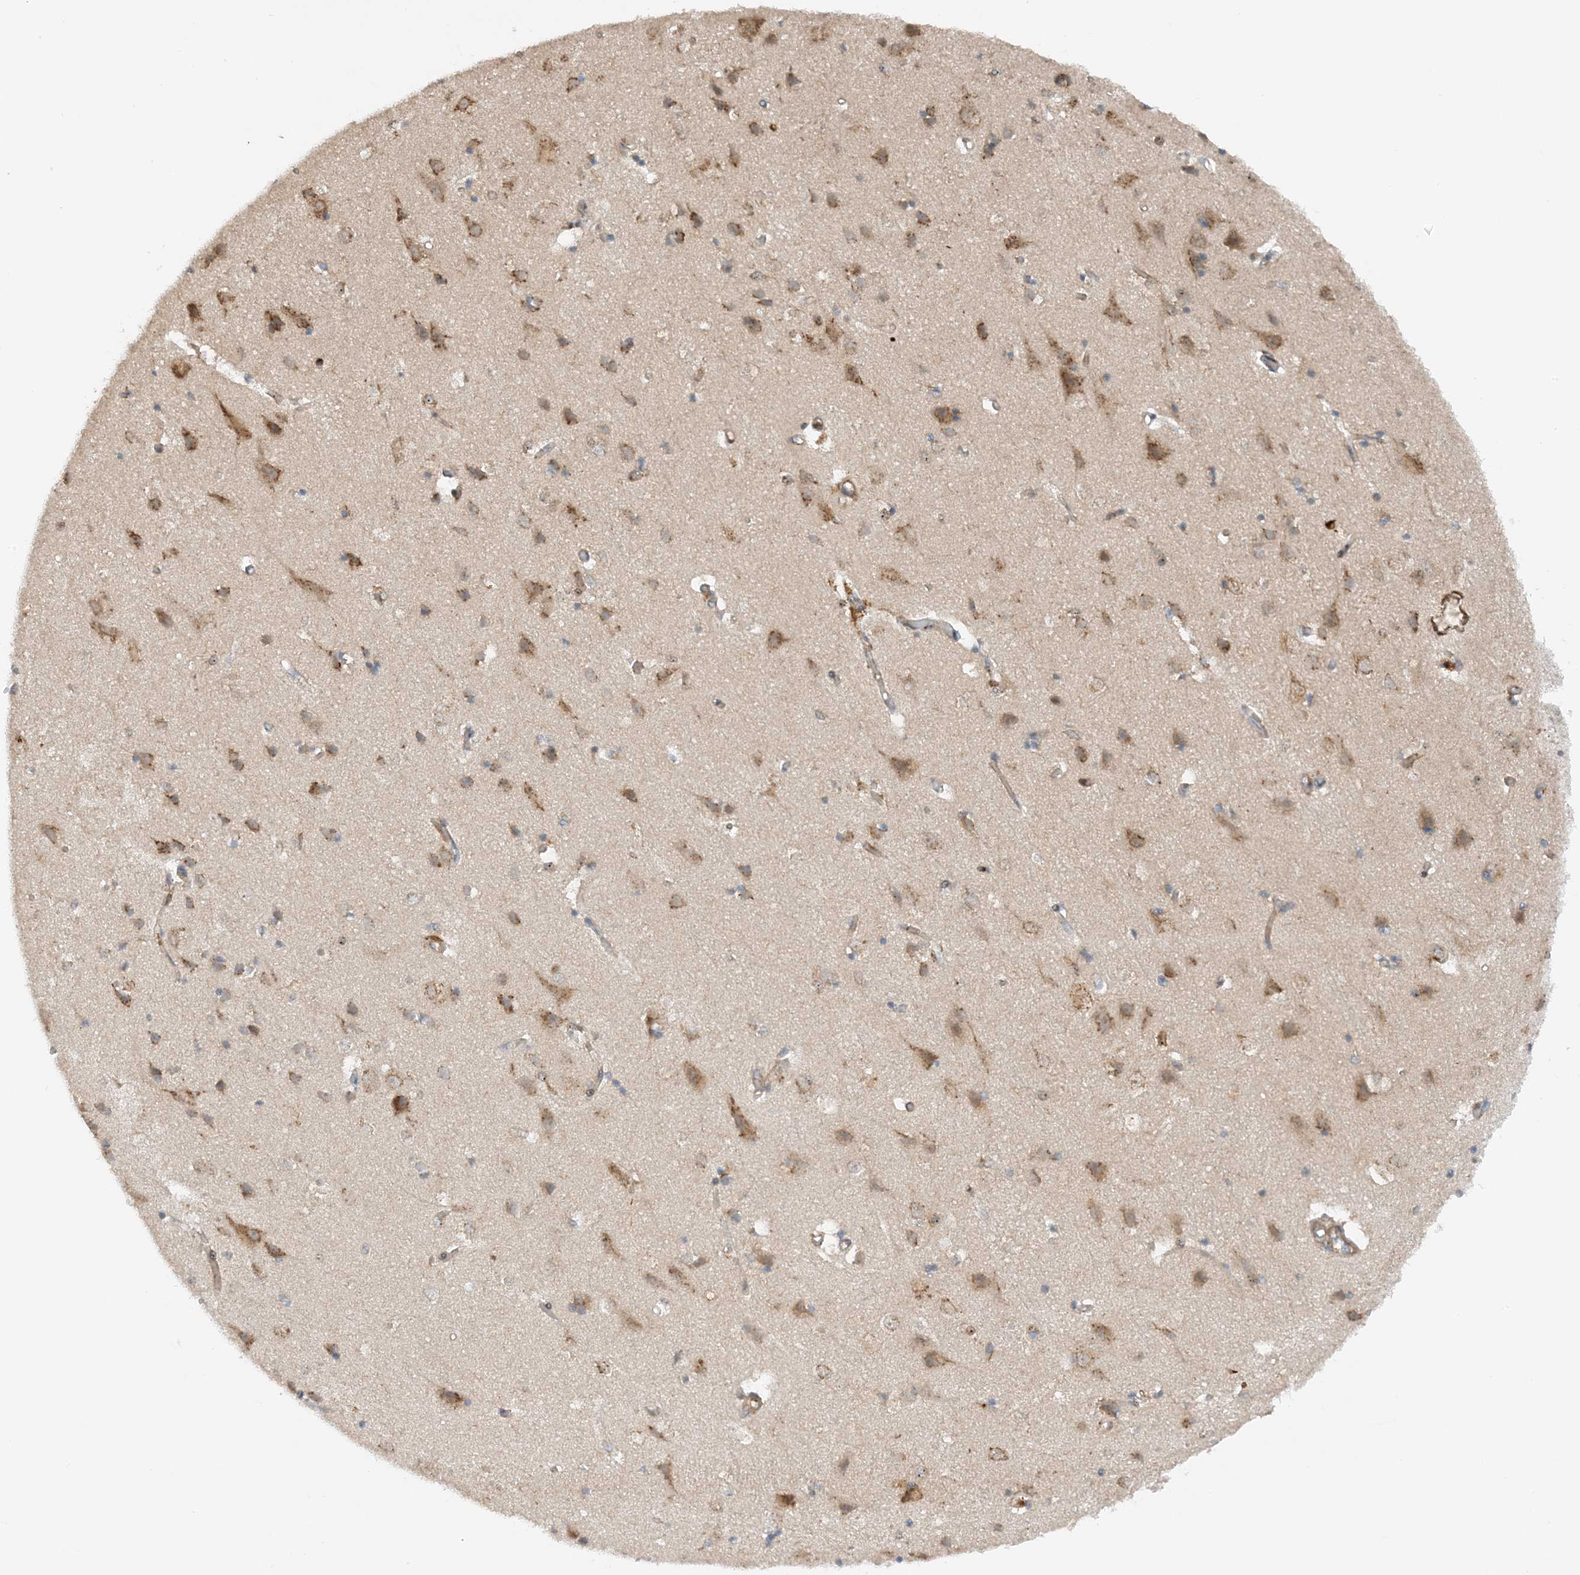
{"staining": {"intensity": "weak", "quantity": ">75%", "location": "cytoplasmic/membranous"}, "tissue": "cerebral cortex", "cell_type": "Endothelial cells", "image_type": "normal", "snomed": [{"axis": "morphology", "description": "Normal tissue, NOS"}, {"axis": "topography", "description": "Cerebral cortex"}], "caption": "High-magnification brightfield microscopy of benign cerebral cortex stained with DAB (3,3'-diaminobenzidine) (brown) and counterstained with hematoxylin (blue). endothelial cells exhibit weak cytoplasmic/membranous staining is appreciated in approximately>75% of cells.", "gene": "TATDN3", "patient": {"sex": "male", "age": 54}}